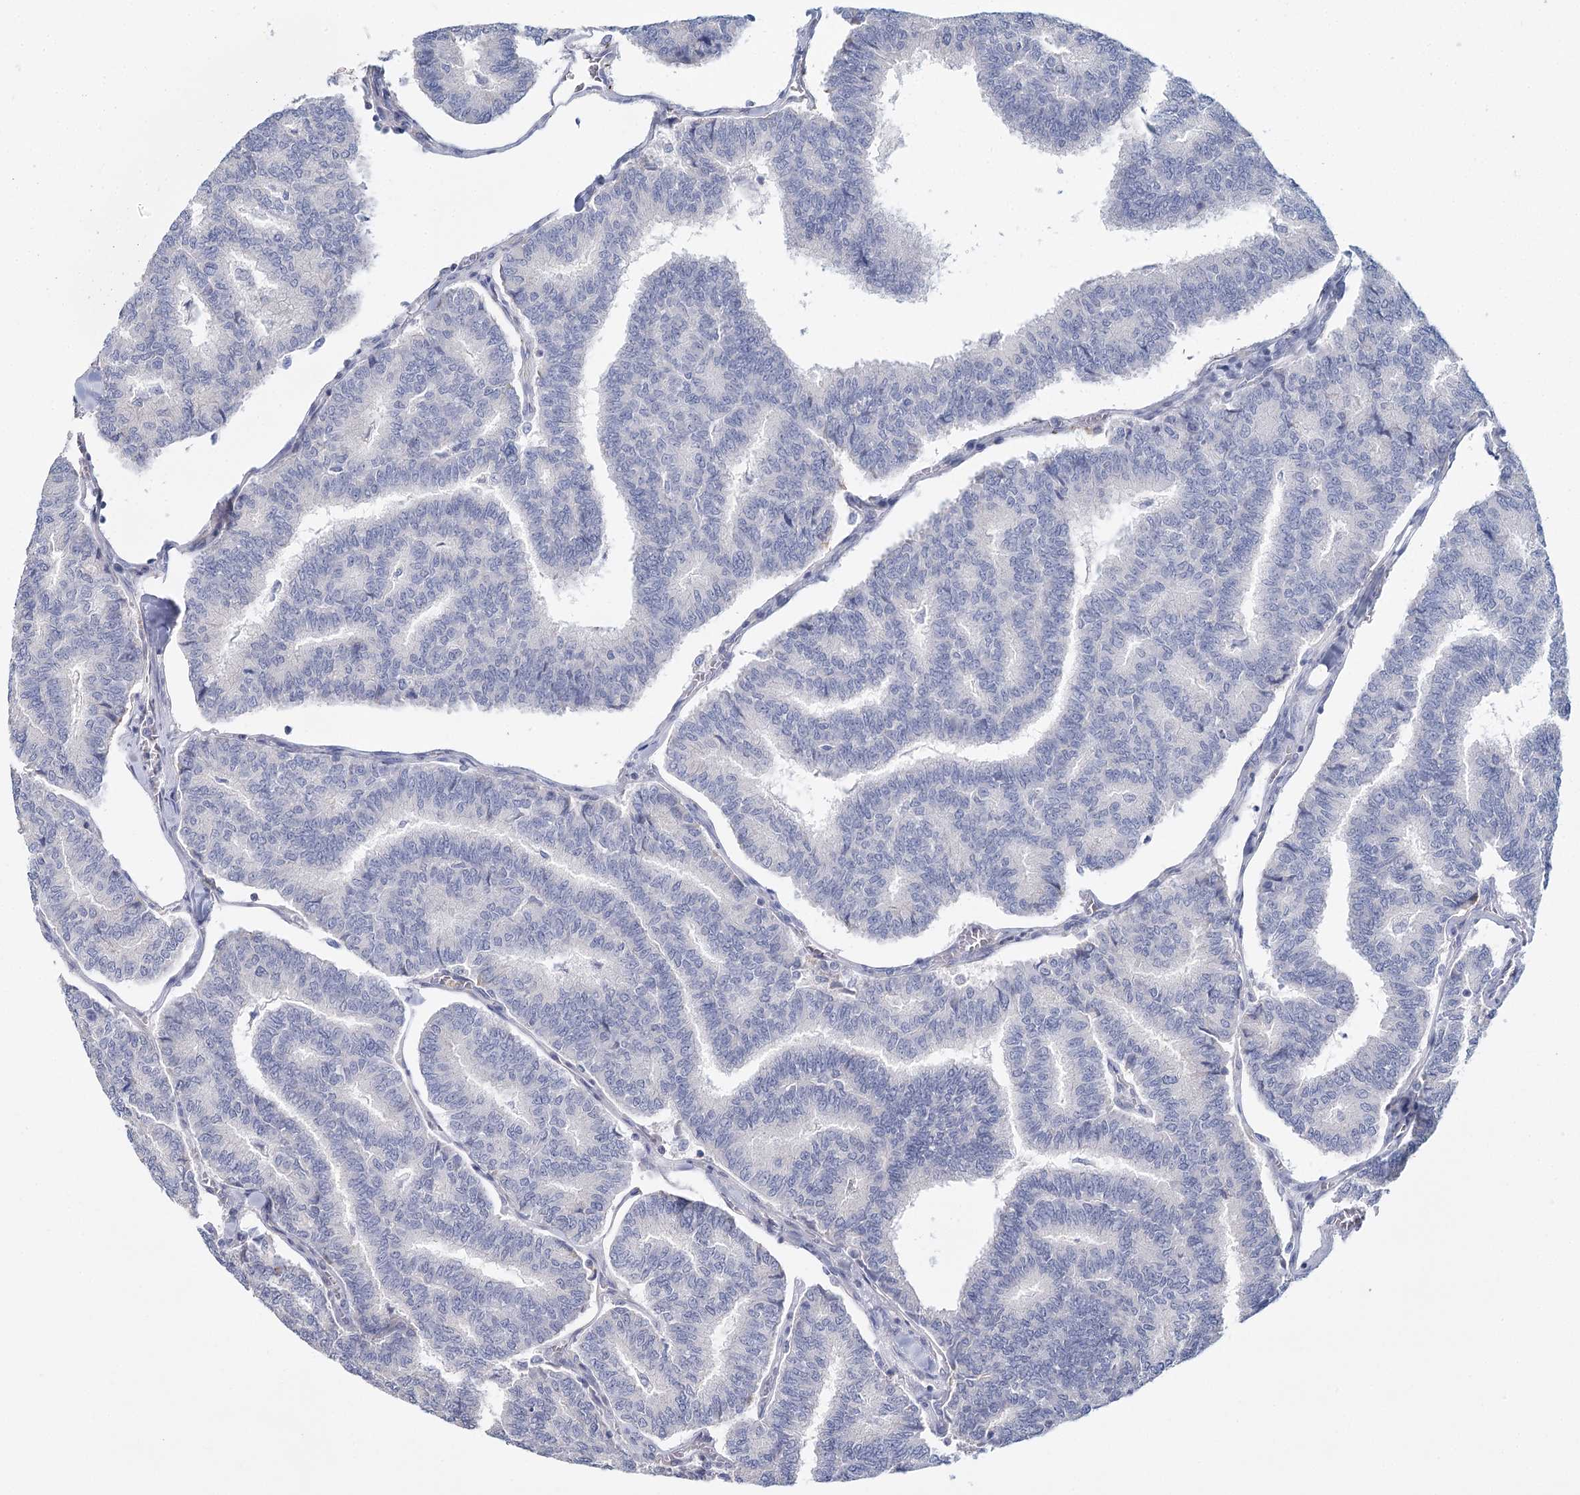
{"staining": {"intensity": "negative", "quantity": "none", "location": "none"}, "tissue": "thyroid cancer", "cell_type": "Tumor cells", "image_type": "cancer", "snomed": [{"axis": "morphology", "description": "Papillary adenocarcinoma, NOS"}, {"axis": "topography", "description": "Thyroid gland"}], "caption": "A micrograph of thyroid papillary adenocarcinoma stained for a protein displays no brown staining in tumor cells.", "gene": "ARHGAP44", "patient": {"sex": "female", "age": 35}}